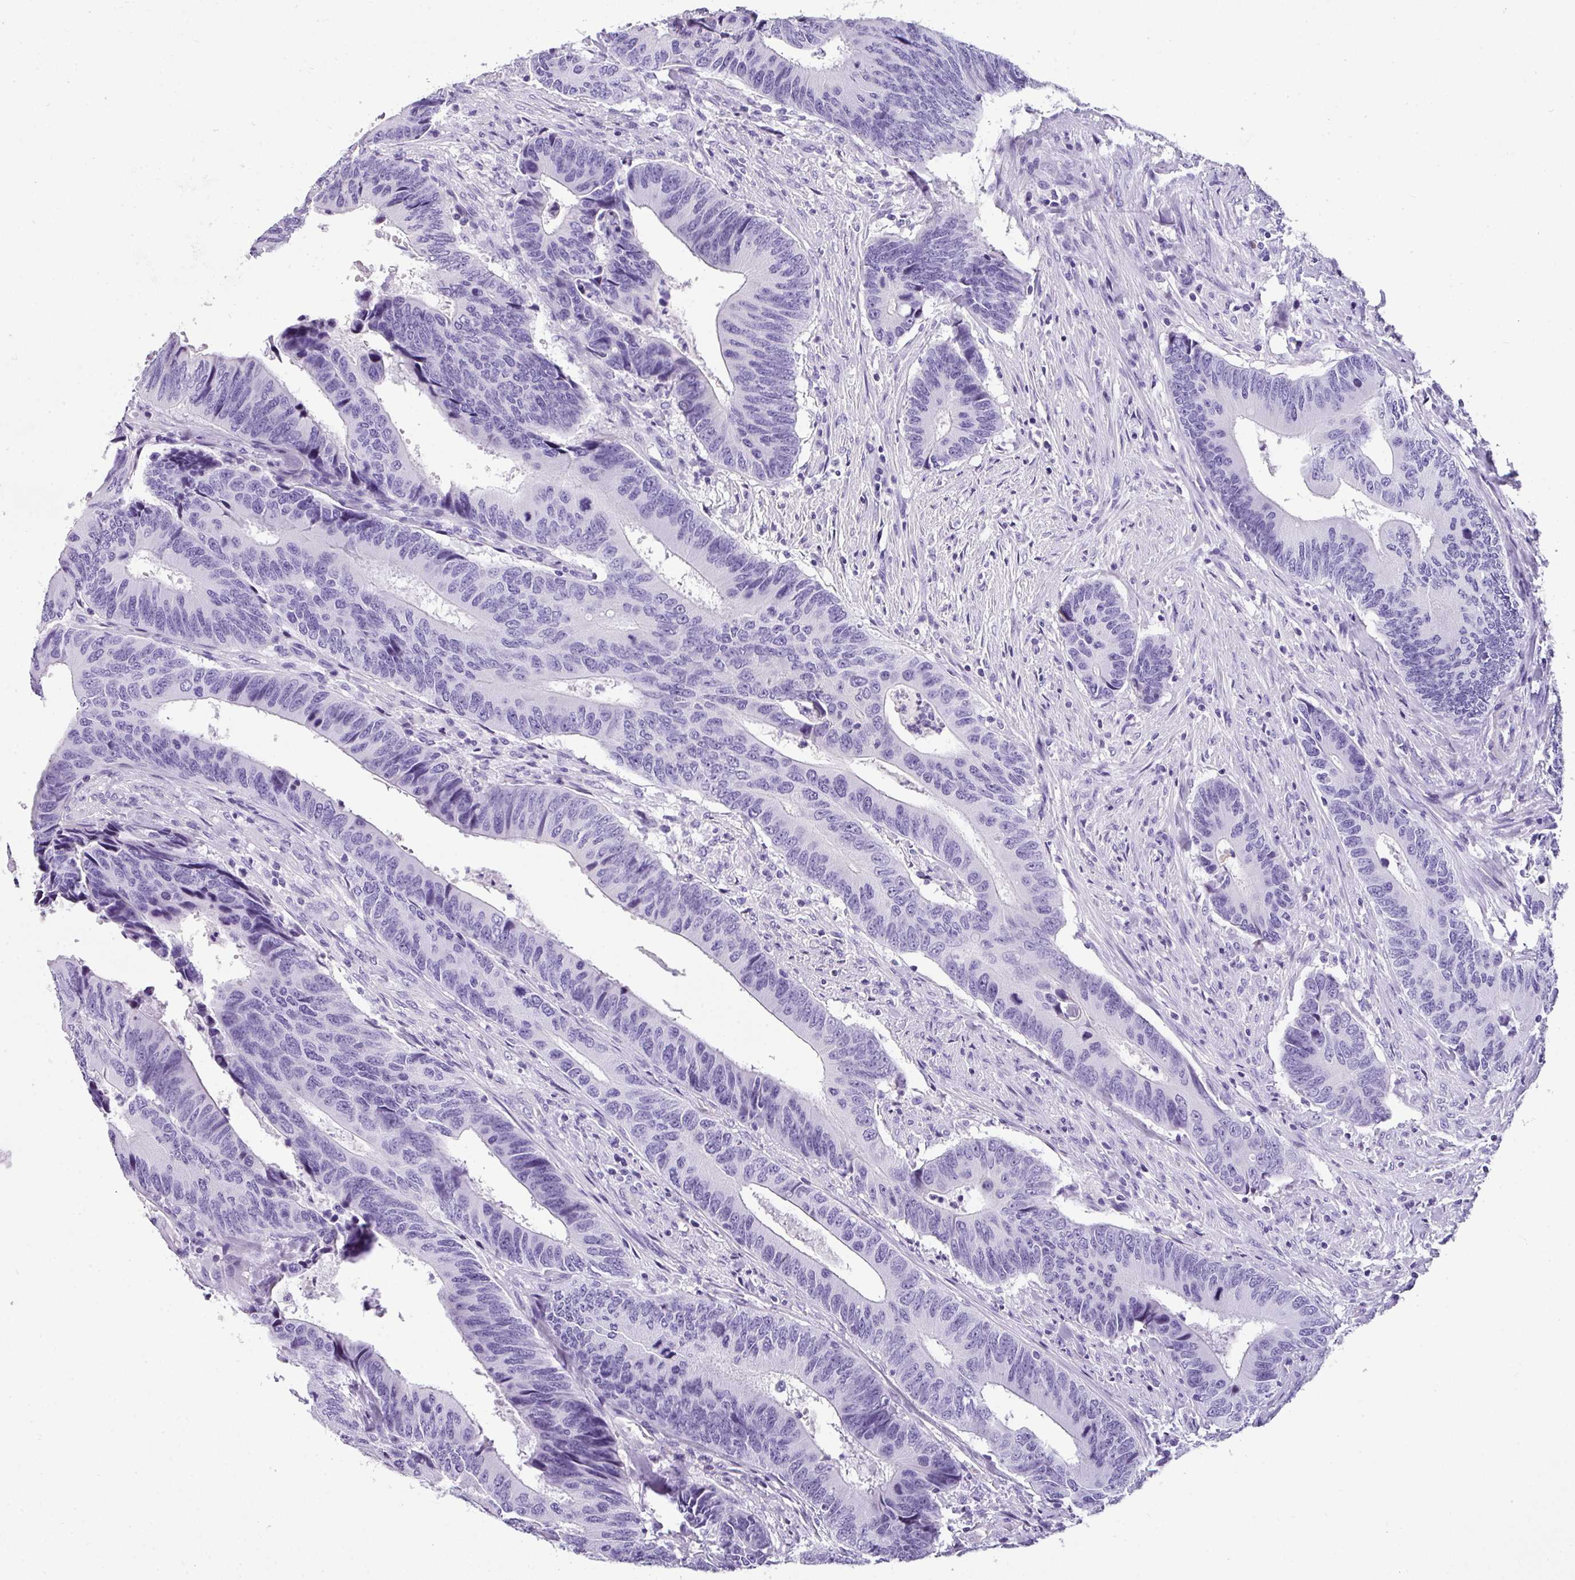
{"staining": {"intensity": "negative", "quantity": "none", "location": "none"}, "tissue": "colorectal cancer", "cell_type": "Tumor cells", "image_type": "cancer", "snomed": [{"axis": "morphology", "description": "Adenocarcinoma, NOS"}, {"axis": "topography", "description": "Colon"}], "caption": "Immunohistochemistry (IHC) of human adenocarcinoma (colorectal) exhibits no expression in tumor cells. (Brightfield microscopy of DAB (3,3'-diaminobenzidine) IHC at high magnification).", "gene": "MUC21", "patient": {"sex": "male", "age": 87}}